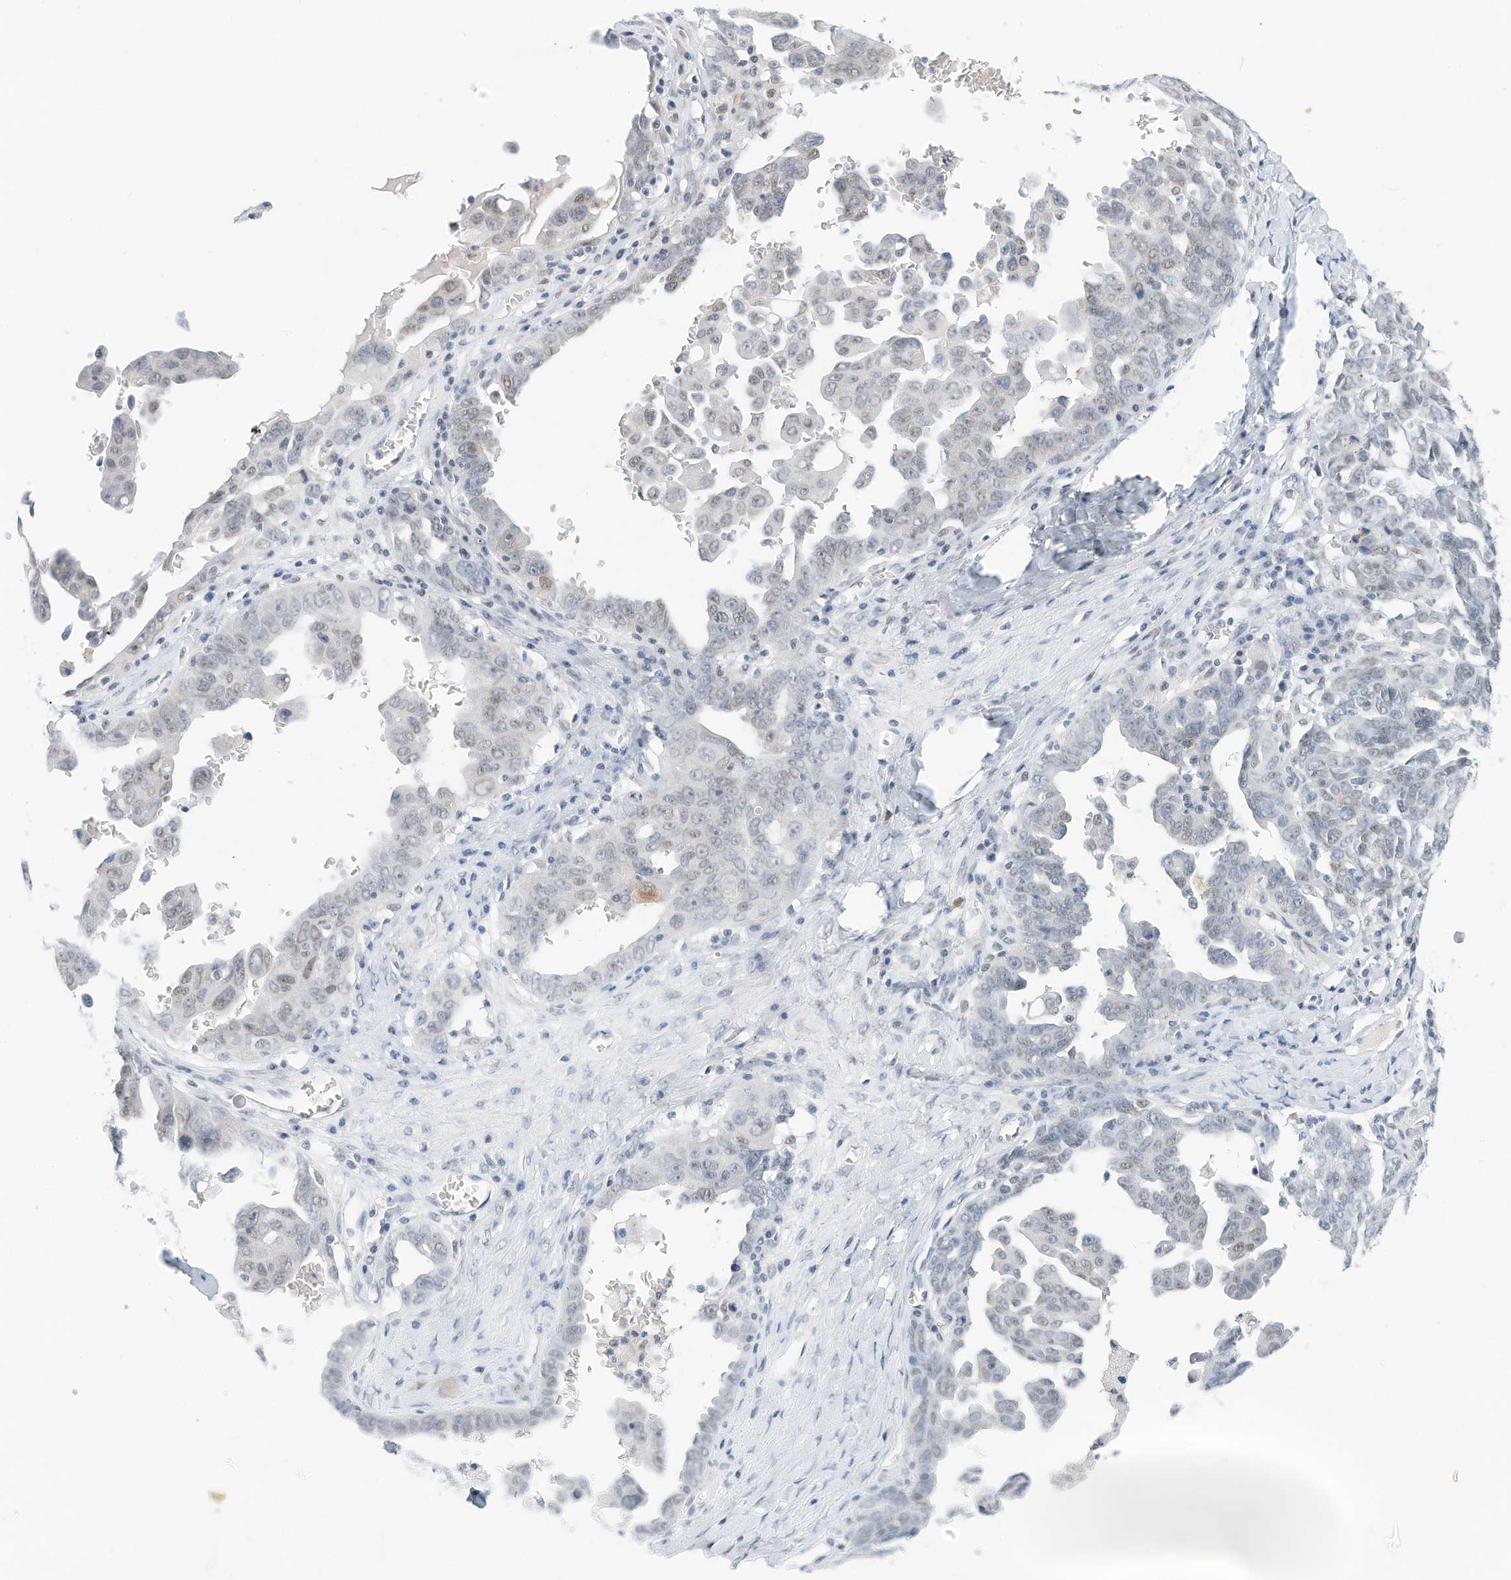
{"staining": {"intensity": "negative", "quantity": "none", "location": "none"}, "tissue": "ovarian cancer", "cell_type": "Tumor cells", "image_type": "cancer", "snomed": [{"axis": "morphology", "description": "Carcinoma, endometroid"}, {"axis": "topography", "description": "Ovary"}], "caption": "IHC image of neoplastic tissue: human ovarian endometroid carcinoma stained with DAB (3,3'-diaminobenzidine) shows no significant protein positivity in tumor cells.", "gene": "ARHGAP28", "patient": {"sex": "female", "age": 62}}